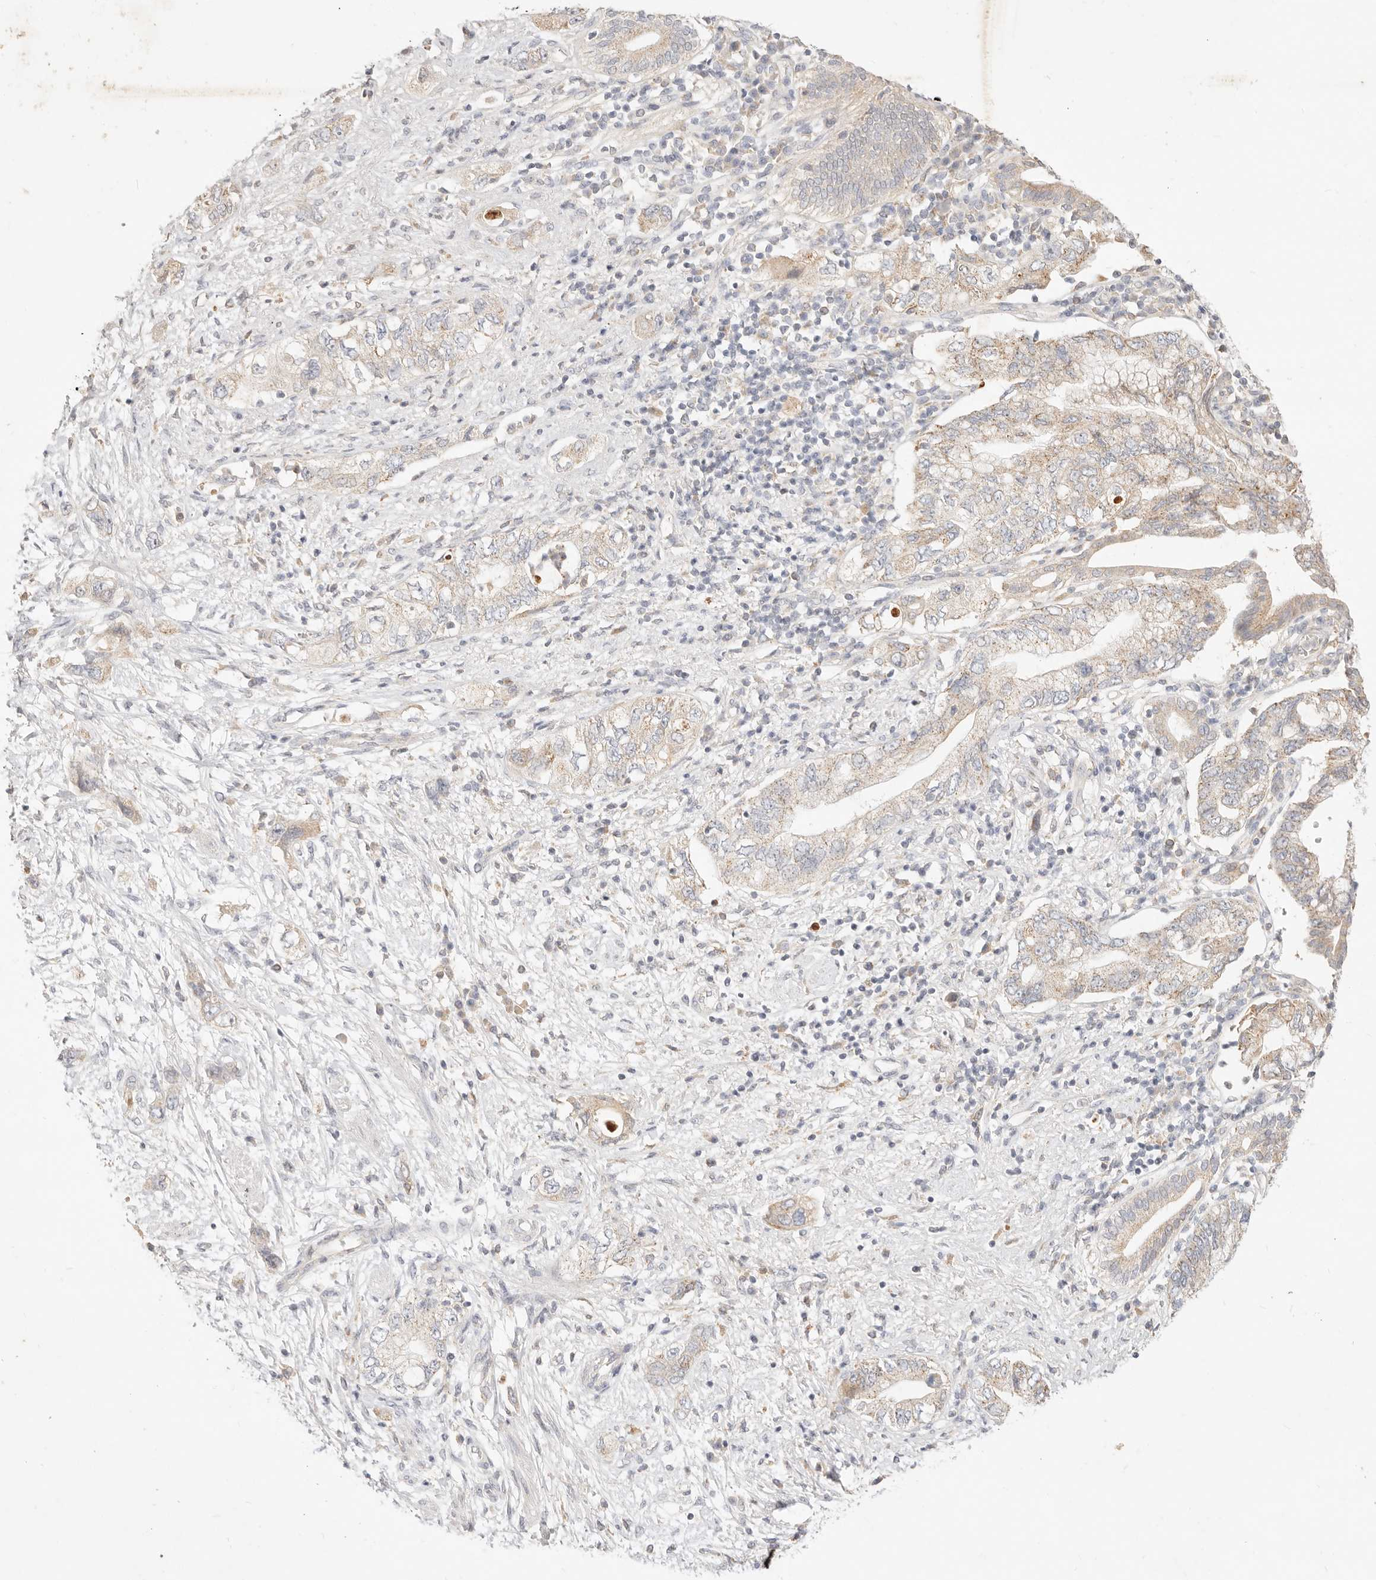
{"staining": {"intensity": "weak", "quantity": "25%-75%", "location": "cytoplasmic/membranous"}, "tissue": "pancreatic cancer", "cell_type": "Tumor cells", "image_type": "cancer", "snomed": [{"axis": "morphology", "description": "Adenocarcinoma, NOS"}, {"axis": "topography", "description": "Pancreas"}], "caption": "Pancreatic adenocarcinoma stained for a protein displays weak cytoplasmic/membranous positivity in tumor cells.", "gene": "ACOX1", "patient": {"sex": "female", "age": 73}}